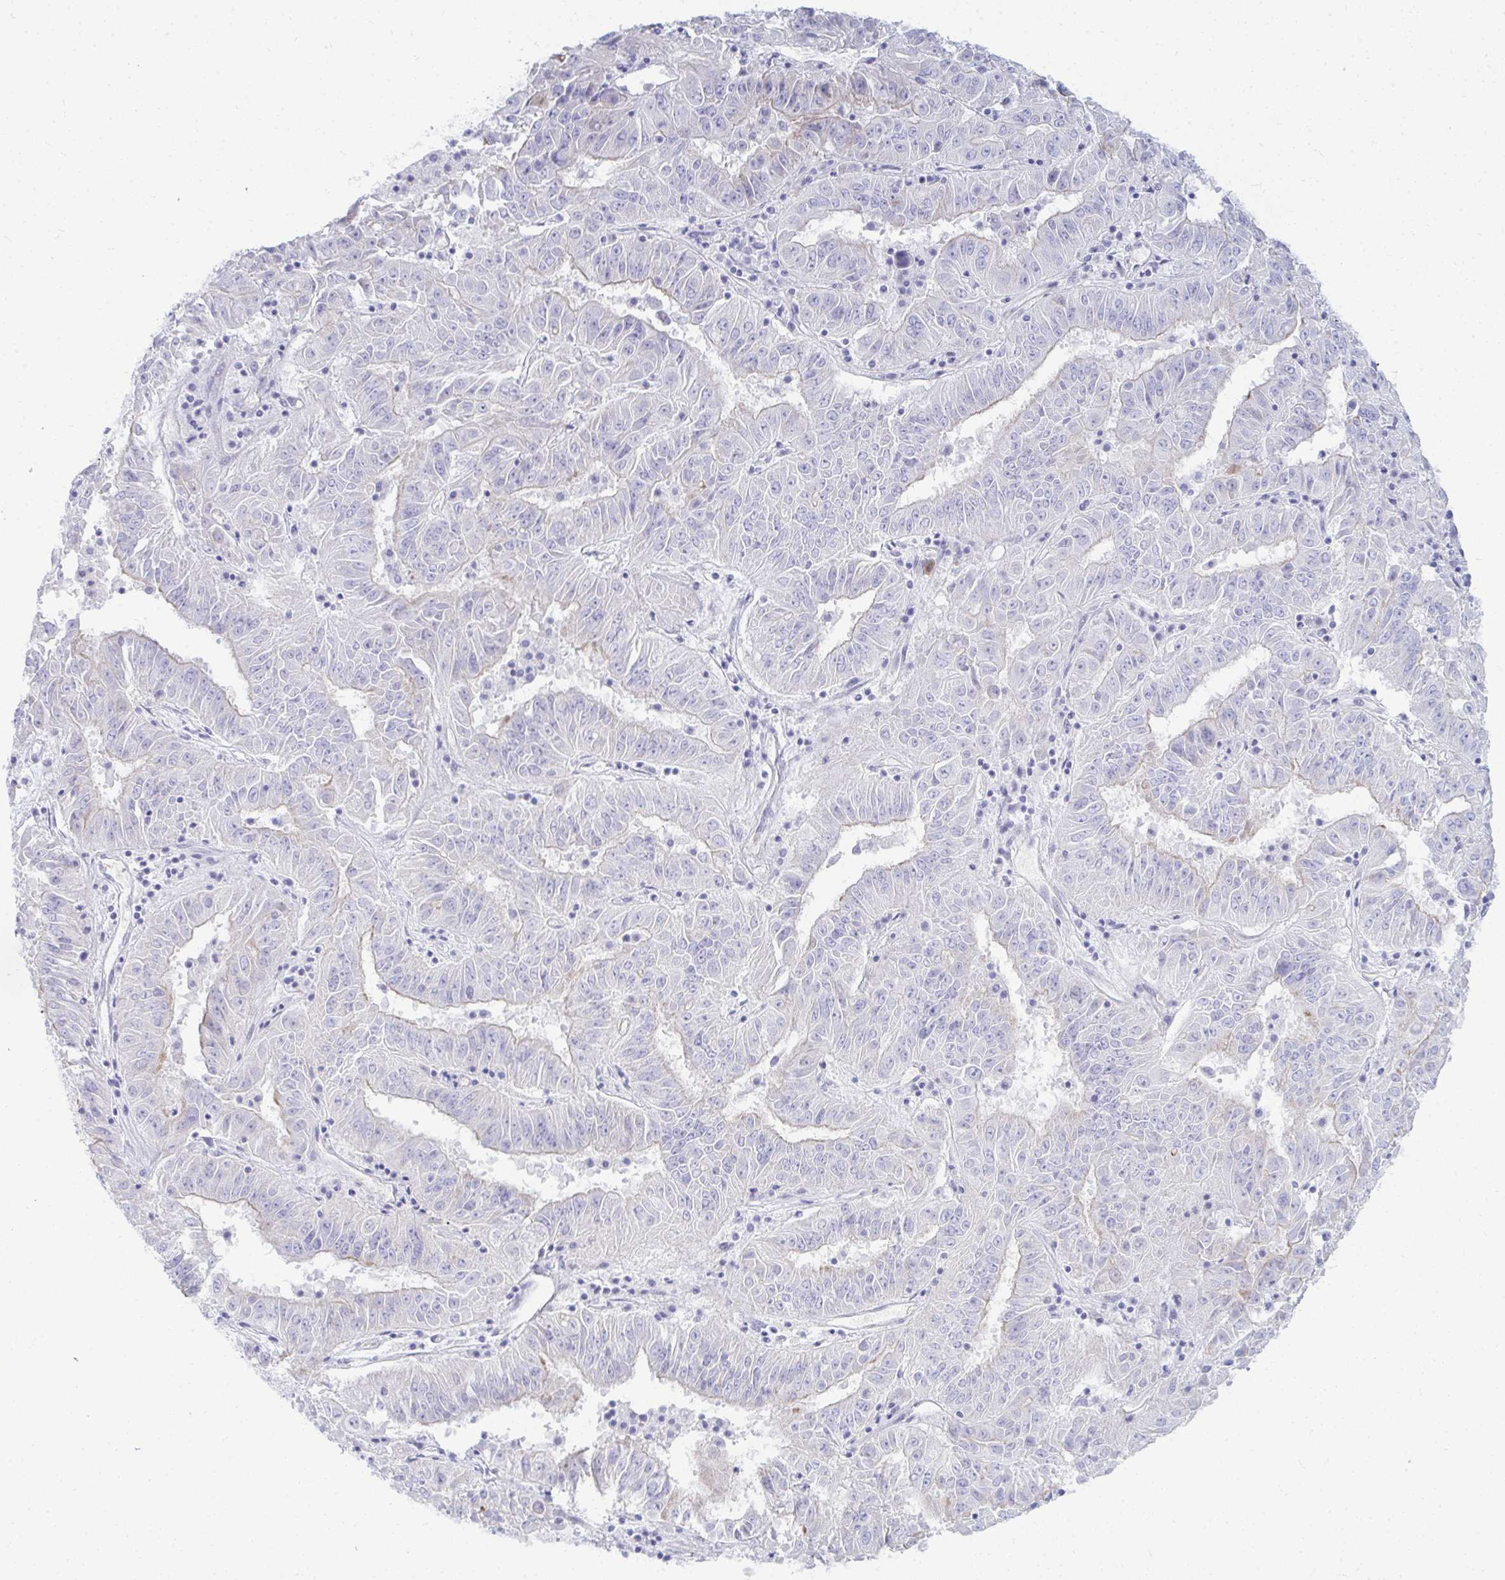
{"staining": {"intensity": "negative", "quantity": "none", "location": "none"}, "tissue": "pancreatic cancer", "cell_type": "Tumor cells", "image_type": "cancer", "snomed": [{"axis": "morphology", "description": "Adenocarcinoma, NOS"}, {"axis": "topography", "description": "Pancreas"}], "caption": "Immunohistochemical staining of pancreatic adenocarcinoma shows no significant expression in tumor cells.", "gene": "TSPEAR", "patient": {"sex": "male", "age": 63}}